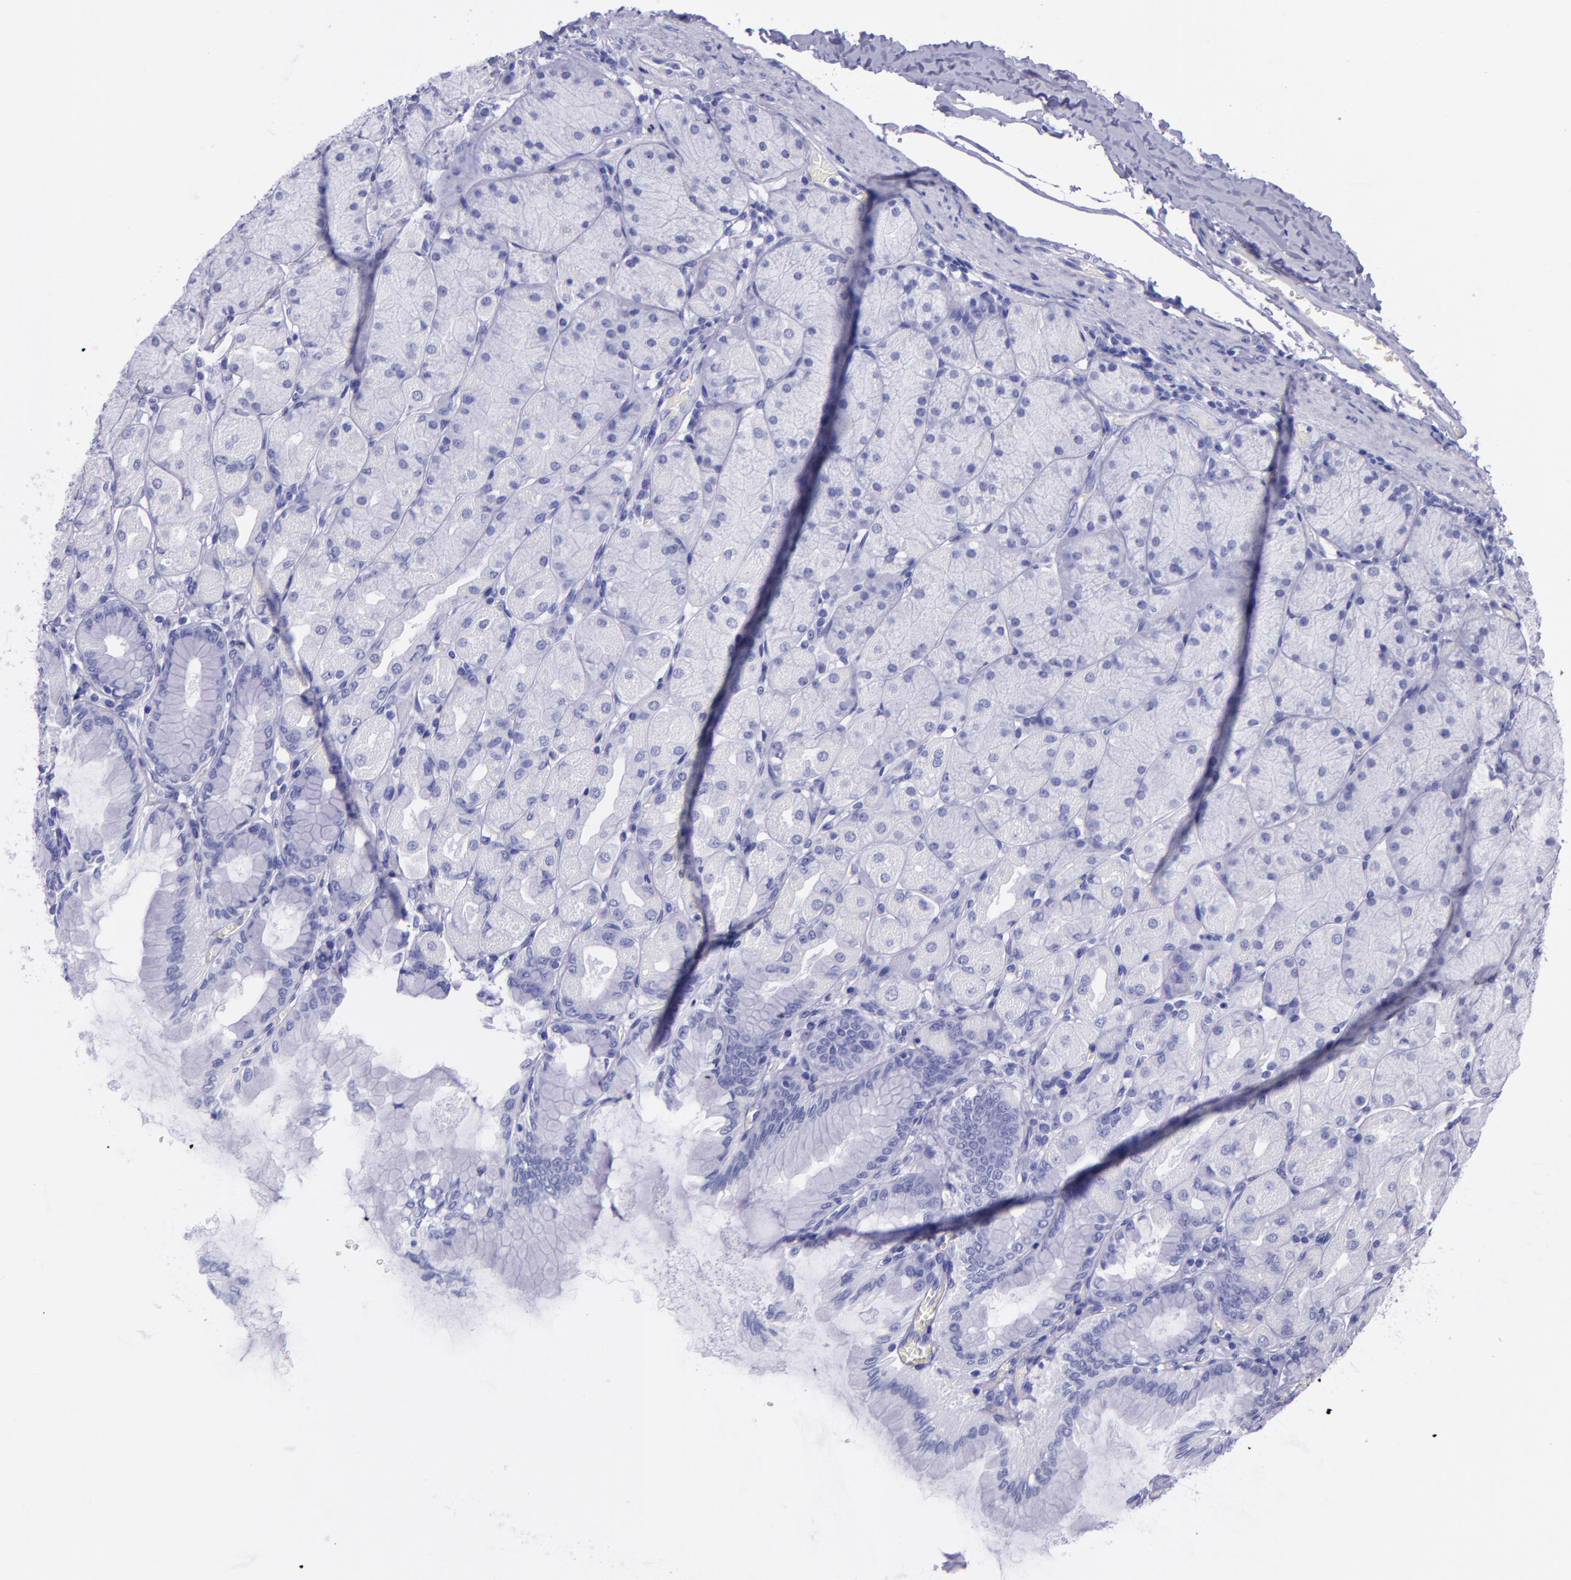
{"staining": {"intensity": "negative", "quantity": "none", "location": "none"}, "tissue": "stomach", "cell_type": "Glandular cells", "image_type": "normal", "snomed": [{"axis": "morphology", "description": "Normal tissue, NOS"}, {"axis": "topography", "description": "Stomach, upper"}], "caption": "Human stomach stained for a protein using immunohistochemistry exhibits no positivity in glandular cells.", "gene": "MBP", "patient": {"sex": "female", "age": 56}}